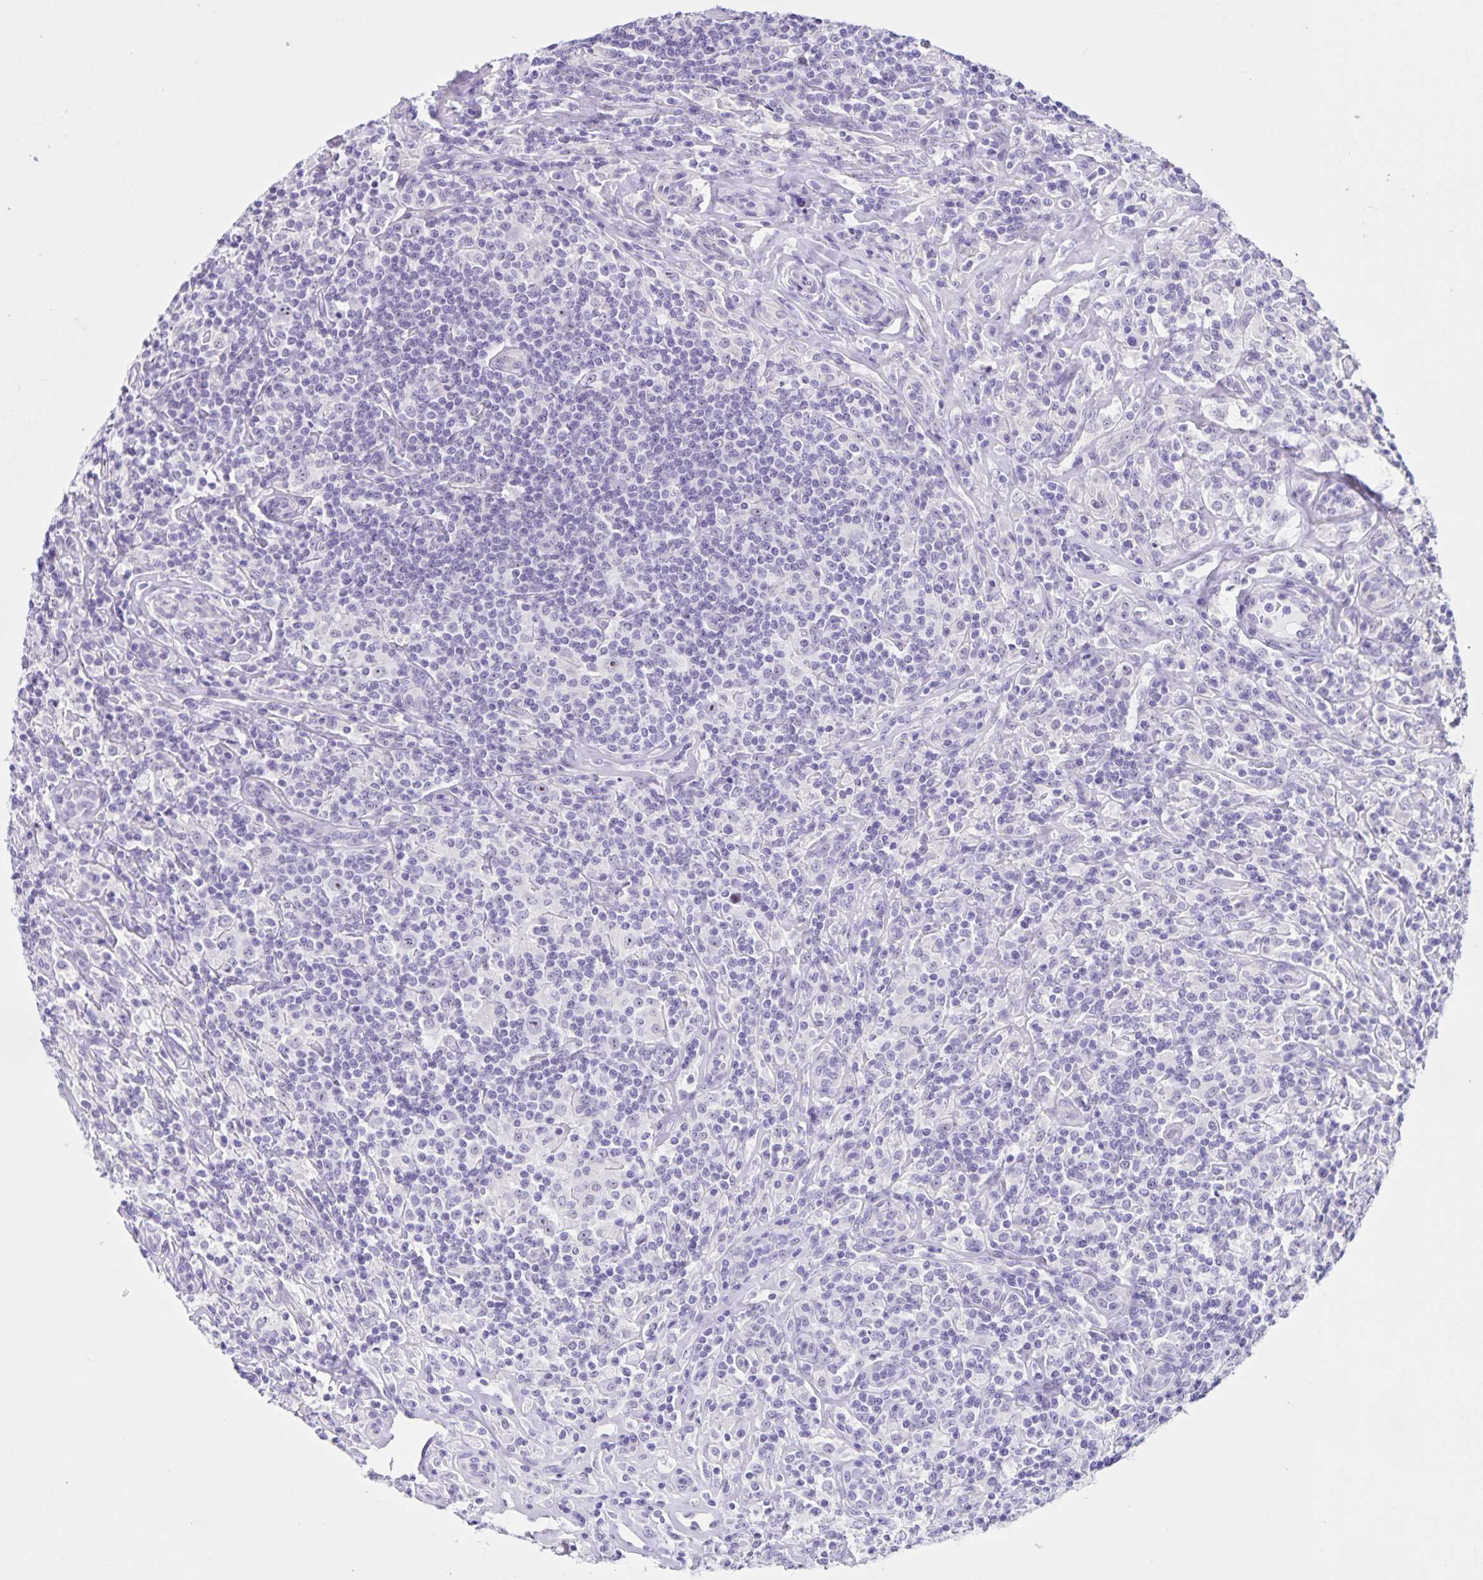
{"staining": {"intensity": "negative", "quantity": "none", "location": "none"}, "tissue": "lymphoma", "cell_type": "Tumor cells", "image_type": "cancer", "snomed": [{"axis": "morphology", "description": "Hodgkin's disease, NOS"}, {"axis": "morphology", "description": "Hodgkin's lymphoma, nodular sclerosis"}, {"axis": "topography", "description": "Lymph node"}], "caption": "A micrograph of human lymphoma is negative for staining in tumor cells.", "gene": "FAM170A", "patient": {"sex": "female", "age": 10}}